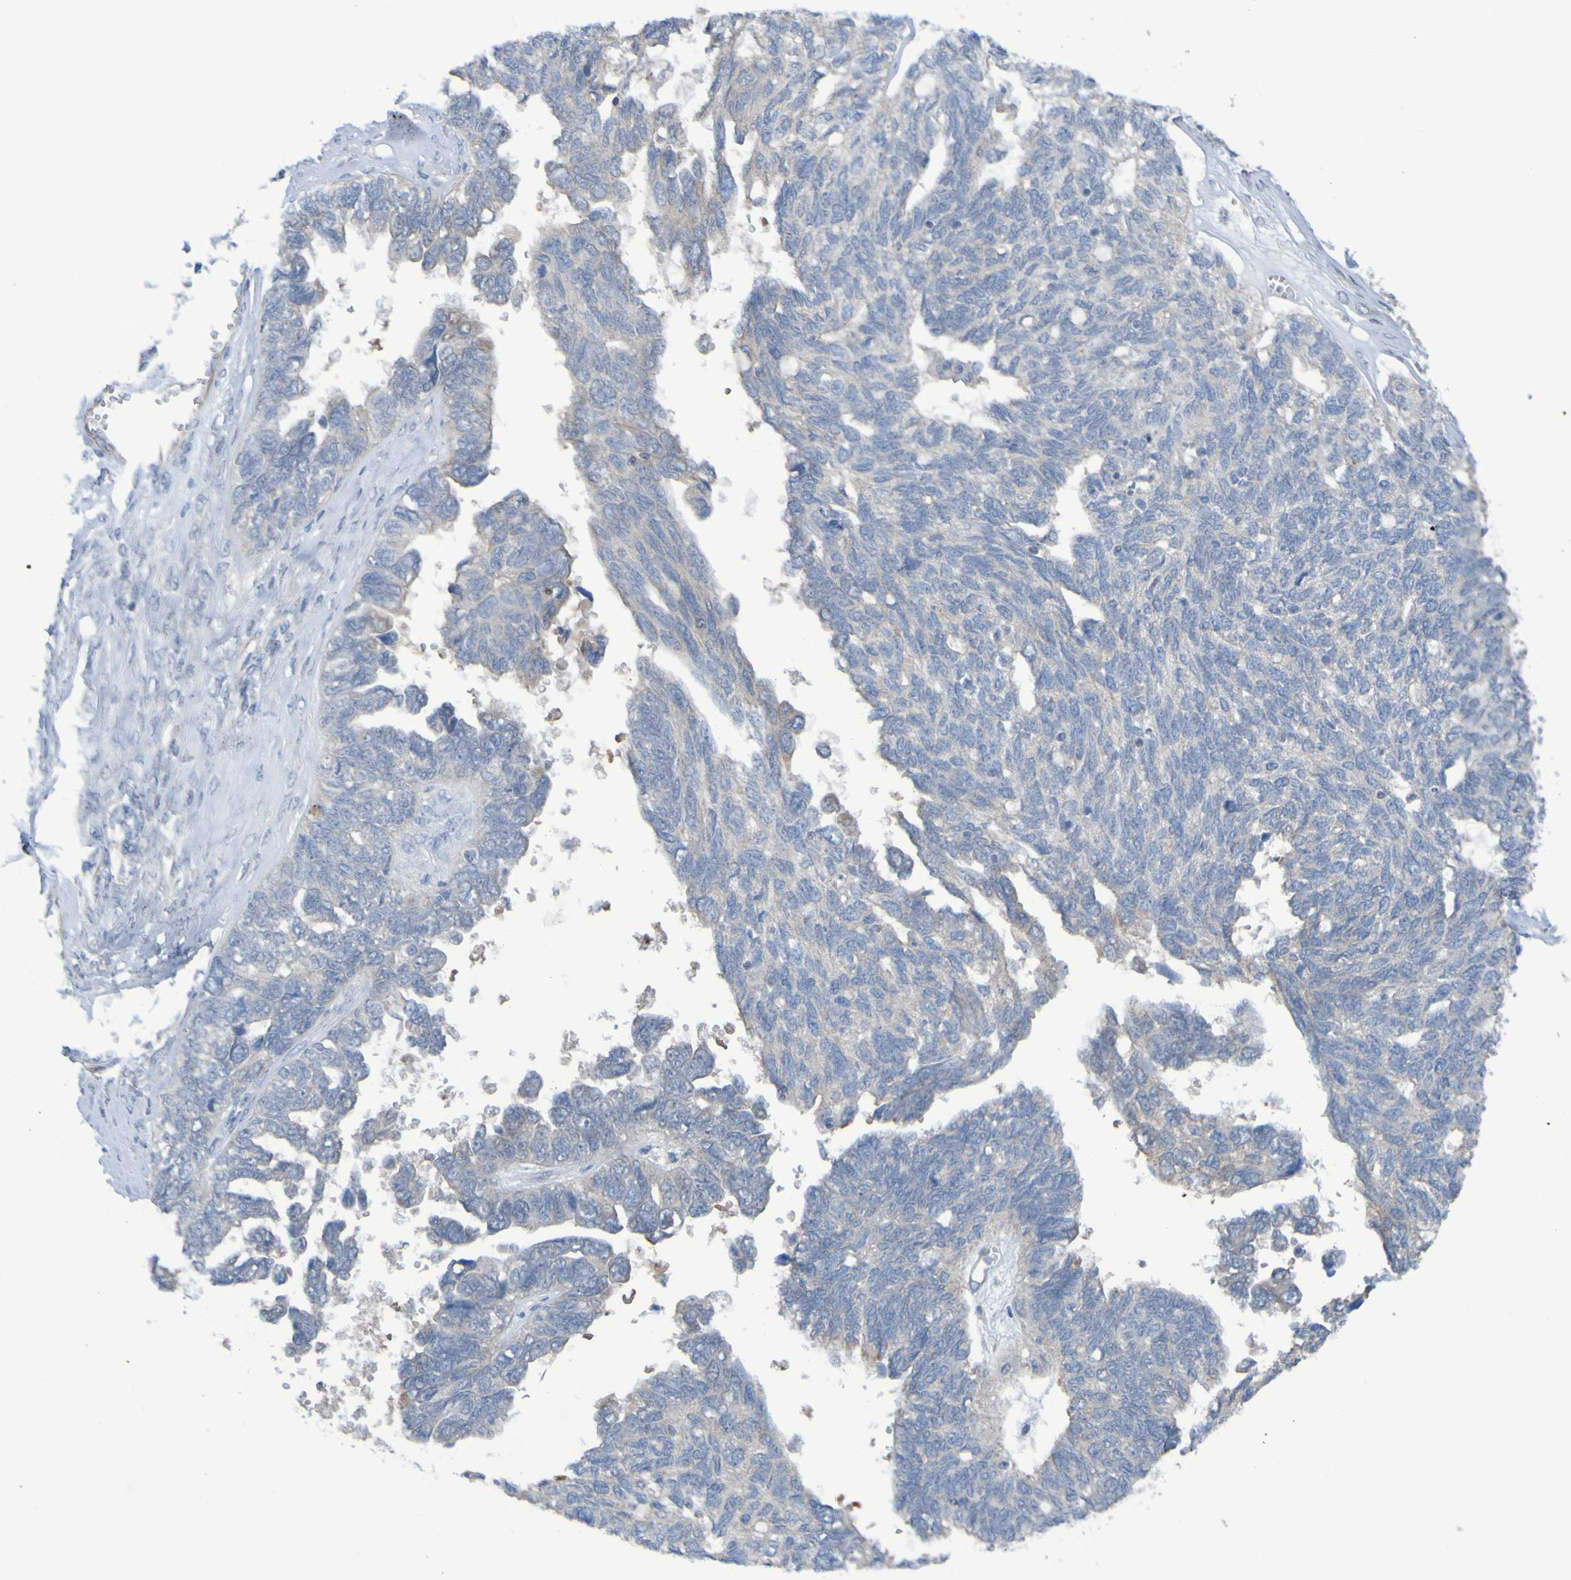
{"staining": {"intensity": "negative", "quantity": "none", "location": "none"}, "tissue": "ovarian cancer", "cell_type": "Tumor cells", "image_type": "cancer", "snomed": [{"axis": "morphology", "description": "Cystadenocarcinoma, serous, NOS"}, {"axis": "topography", "description": "Ovary"}], "caption": "A high-resolution photomicrograph shows IHC staining of ovarian serous cystadenocarcinoma, which shows no significant positivity in tumor cells.", "gene": "NPRL3", "patient": {"sex": "female", "age": 79}}